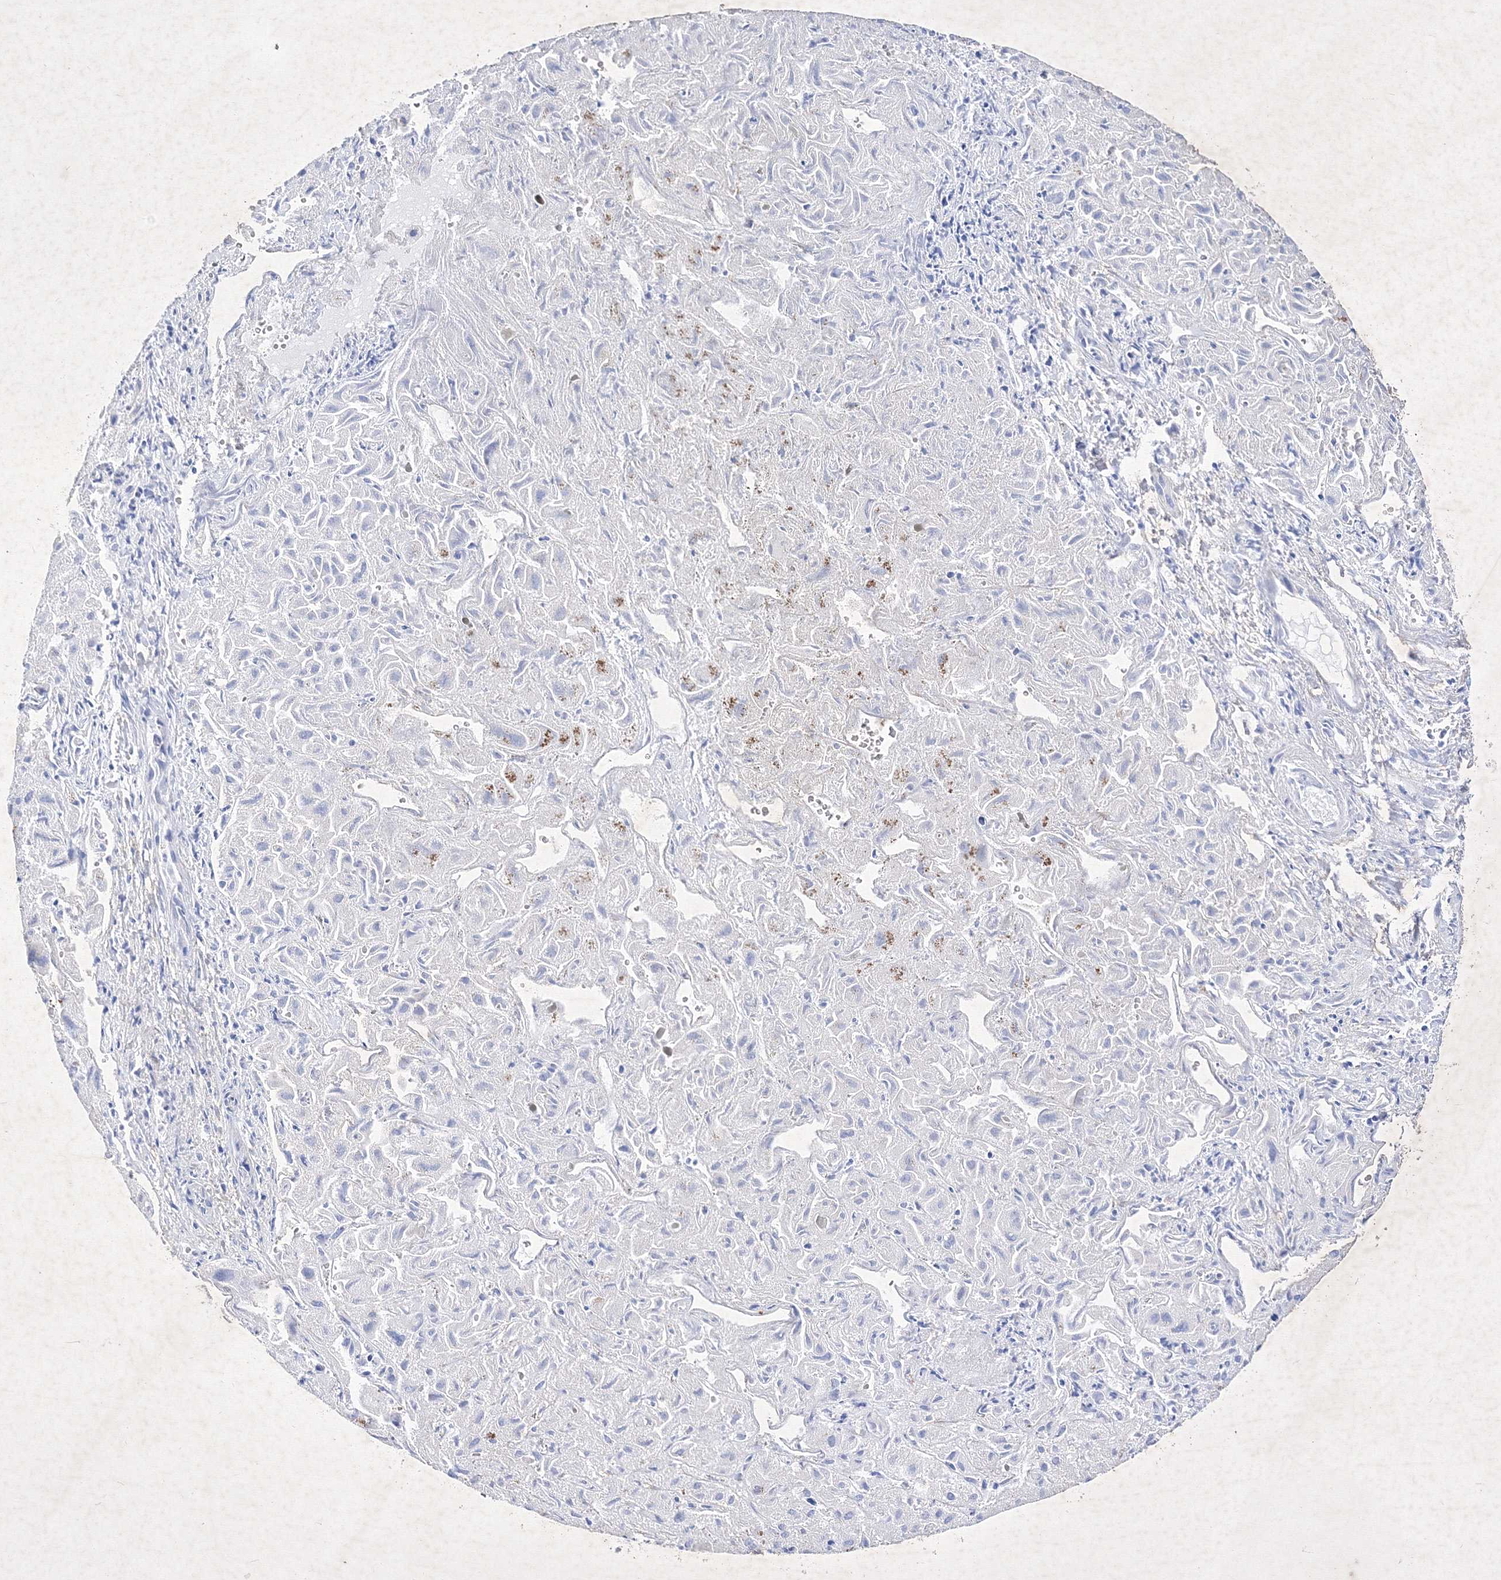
{"staining": {"intensity": "negative", "quantity": "none", "location": "none"}, "tissue": "liver cancer", "cell_type": "Tumor cells", "image_type": "cancer", "snomed": [{"axis": "morphology", "description": "Cholangiocarcinoma"}, {"axis": "topography", "description": "Liver"}], "caption": "Image shows no significant protein positivity in tumor cells of liver cholangiocarcinoma.", "gene": "GPN1", "patient": {"sex": "female", "age": 52}}